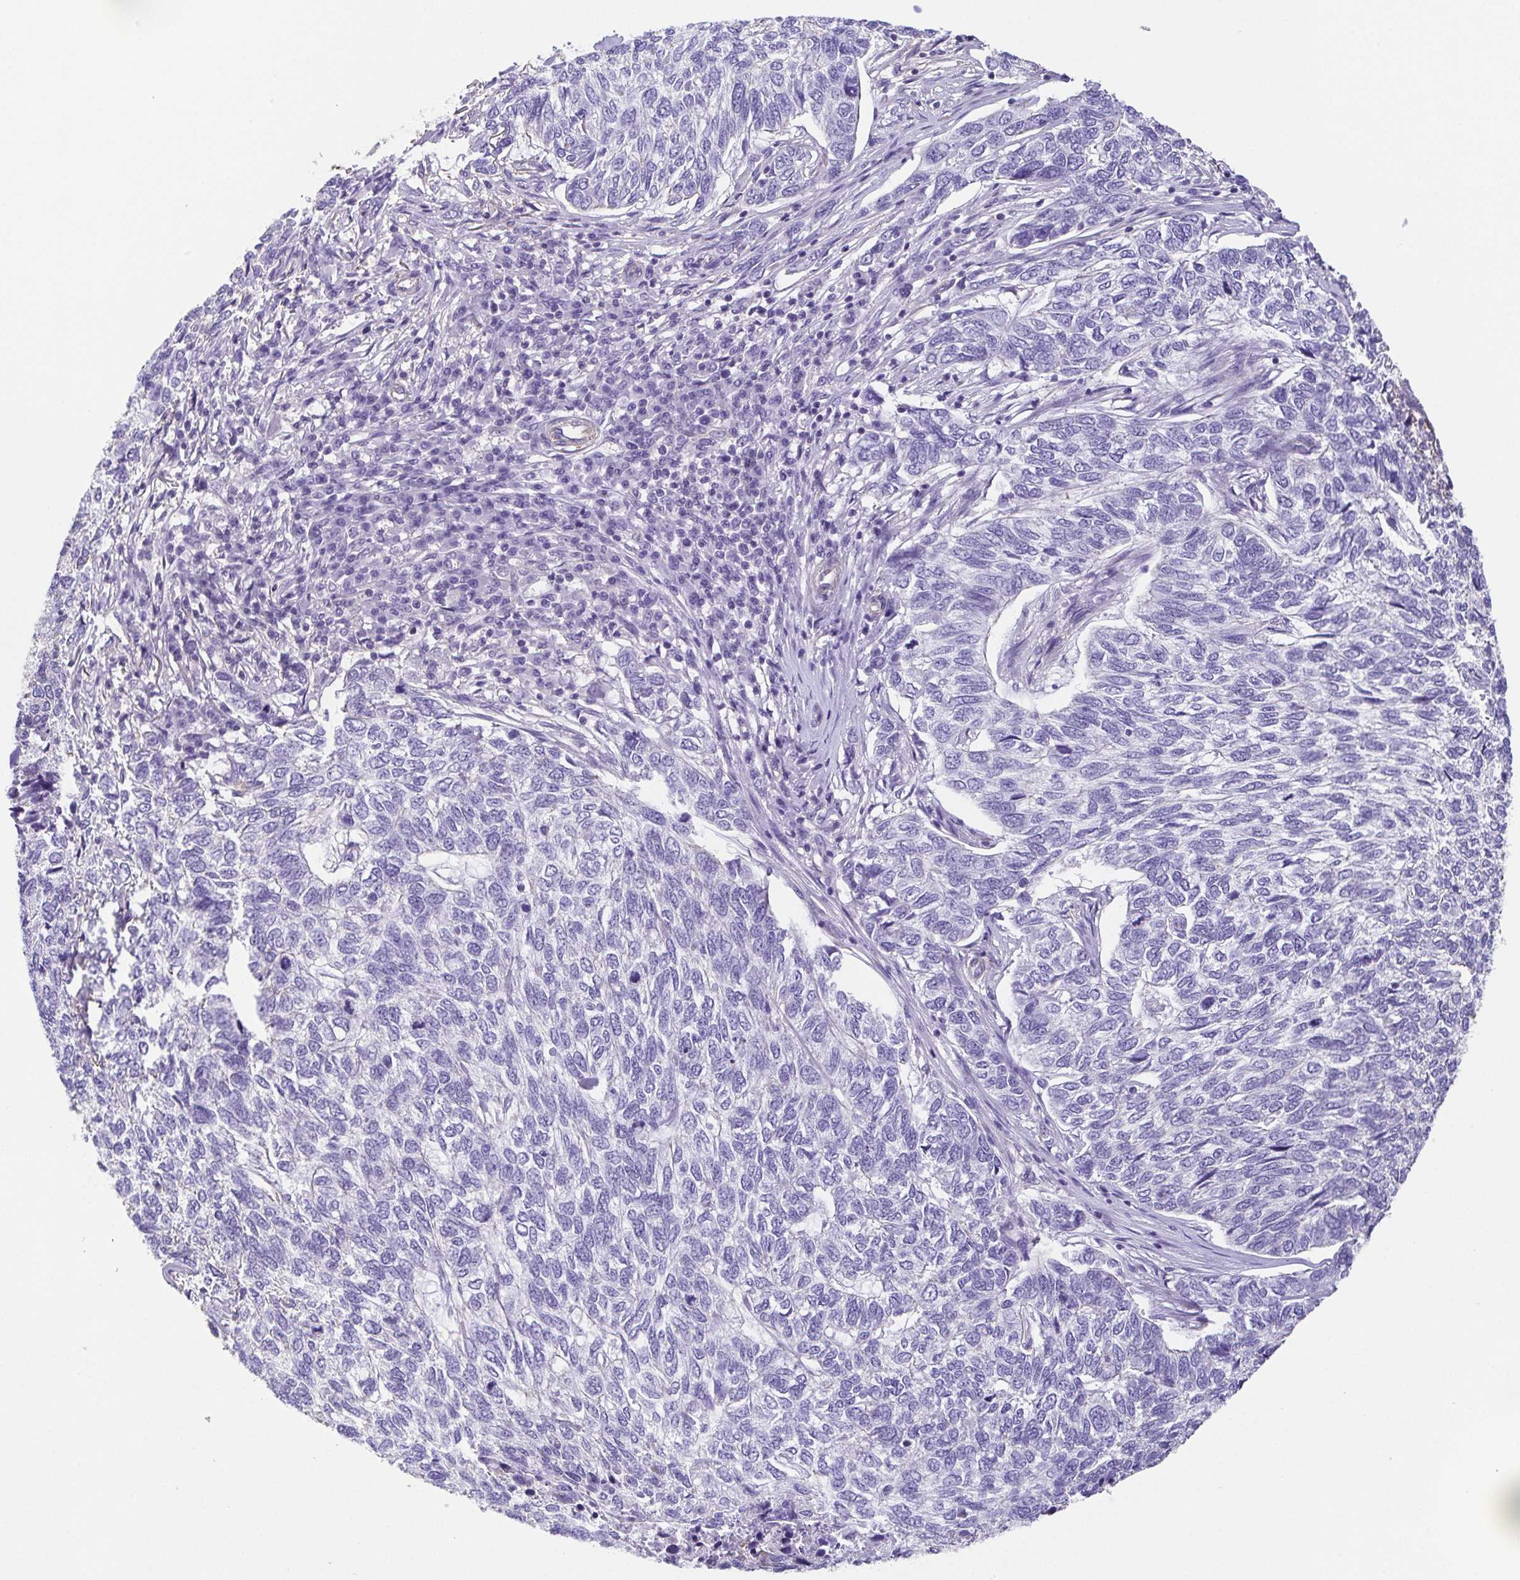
{"staining": {"intensity": "negative", "quantity": "none", "location": "none"}, "tissue": "skin cancer", "cell_type": "Tumor cells", "image_type": "cancer", "snomed": [{"axis": "morphology", "description": "Basal cell carcinoma"}, {"axis": "topography", "description": "Skin"}], "caption": "Skin basal cell carcinoma was stained to show a protein in brown. There is no significant positivity in tumor cells. Brightfield microscopy of immunohistochemistry (IHC) stained with DAB (3,3'-diaminobenzidine) (brown) and hematoxylin (blue), captured at high magnification.", "gene": "MYL6", "patient": {"sex": "female", "age": 65}}